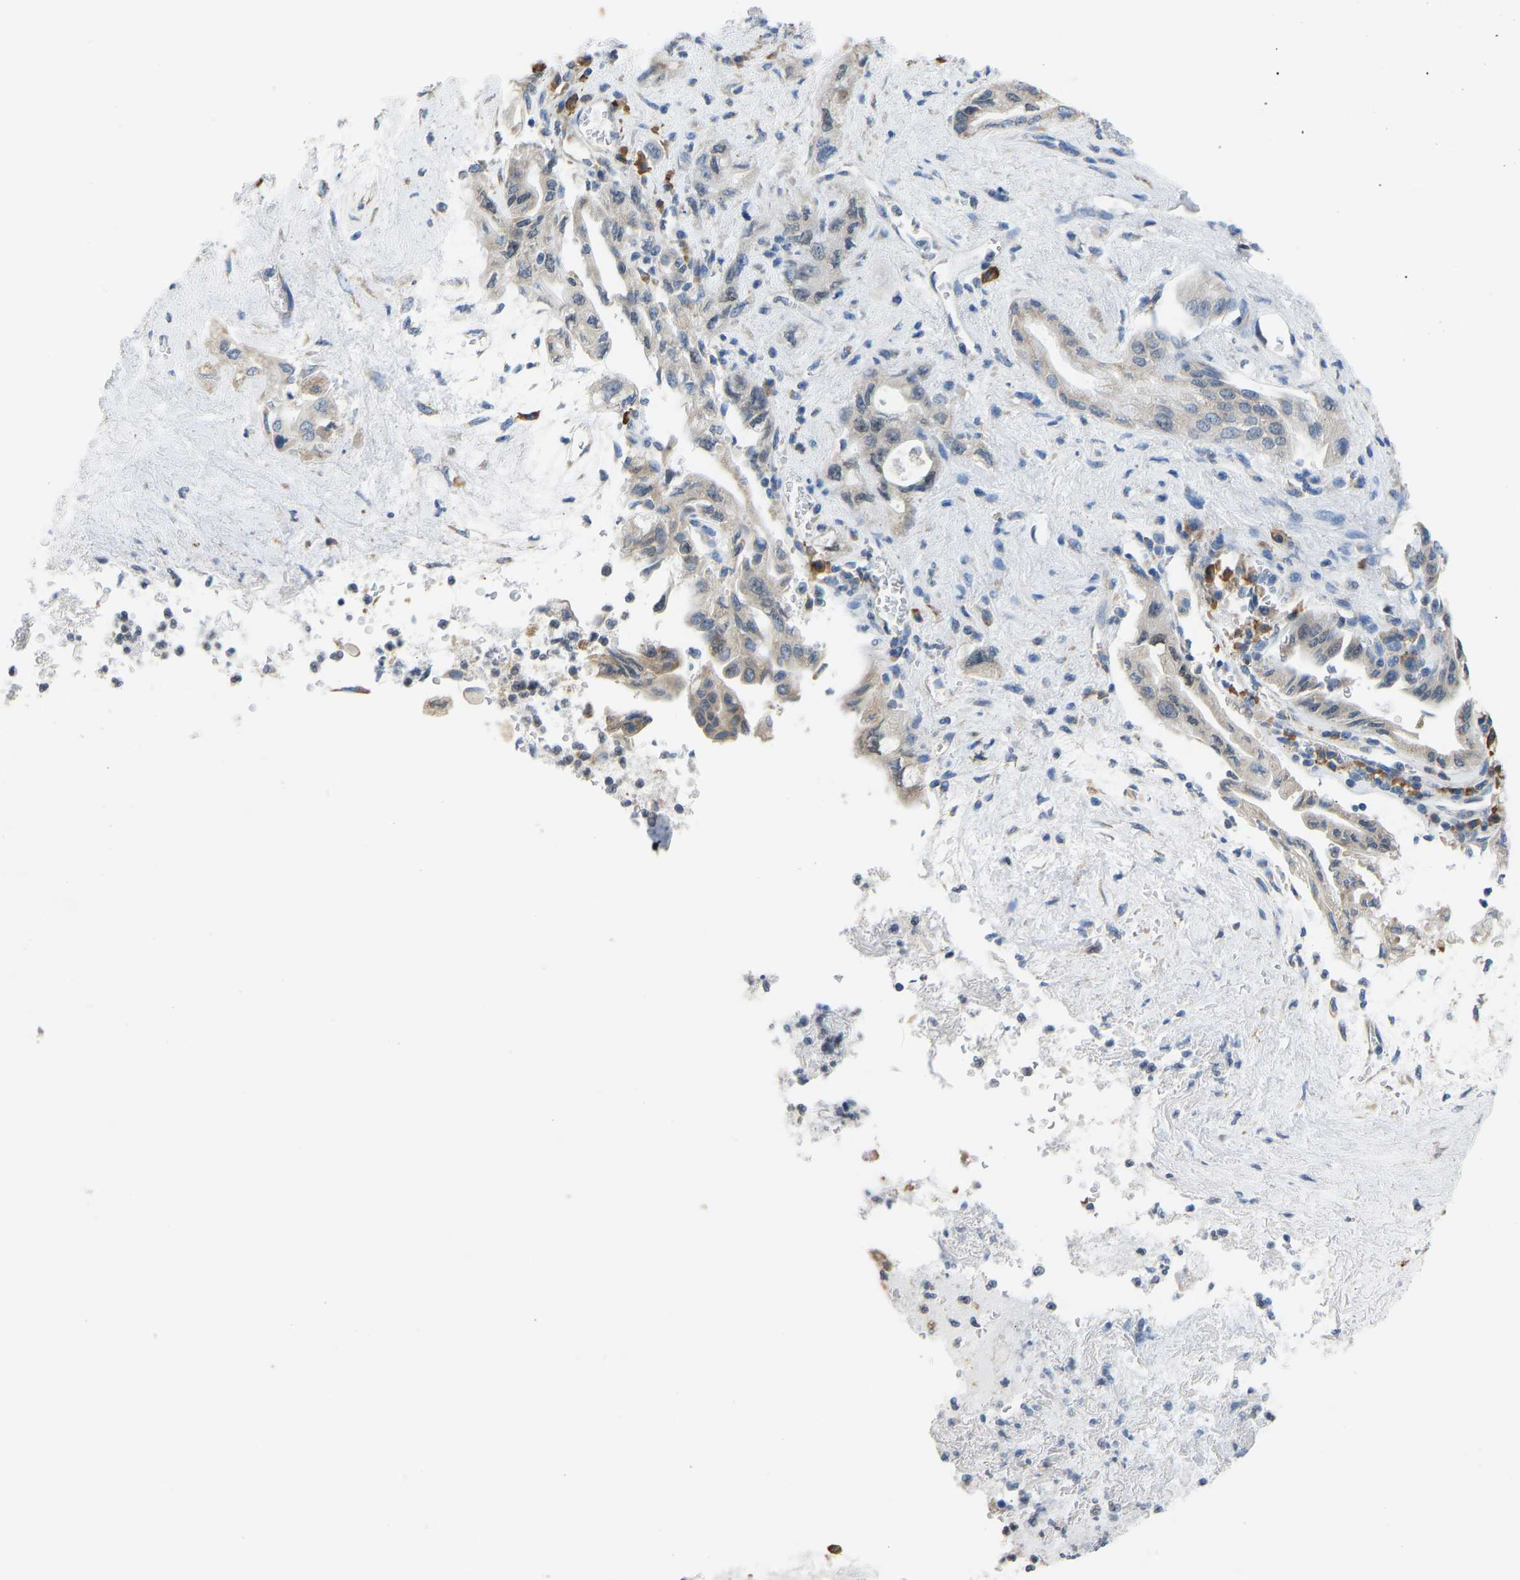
{"staining": {"intensity": "weak", "quantity": "<25%", "location": "cytoplasmic/membranous"}, "tissue": "pancreatic cancer", "cell_type": "Tumor cells", "image_type": "cancer", "snomed": [{"axis": "morphology", "description": "Adenocarcinoma, NOS"}, {"axis": "topography", "description": "Pancreas"}], "caption": "This is an IHC micrograph of human pancreatic adenocarcinoma. There is no staining in tumor cells.", "gene": "VRK1", "patient": {"sex": "female", "age": 73}}